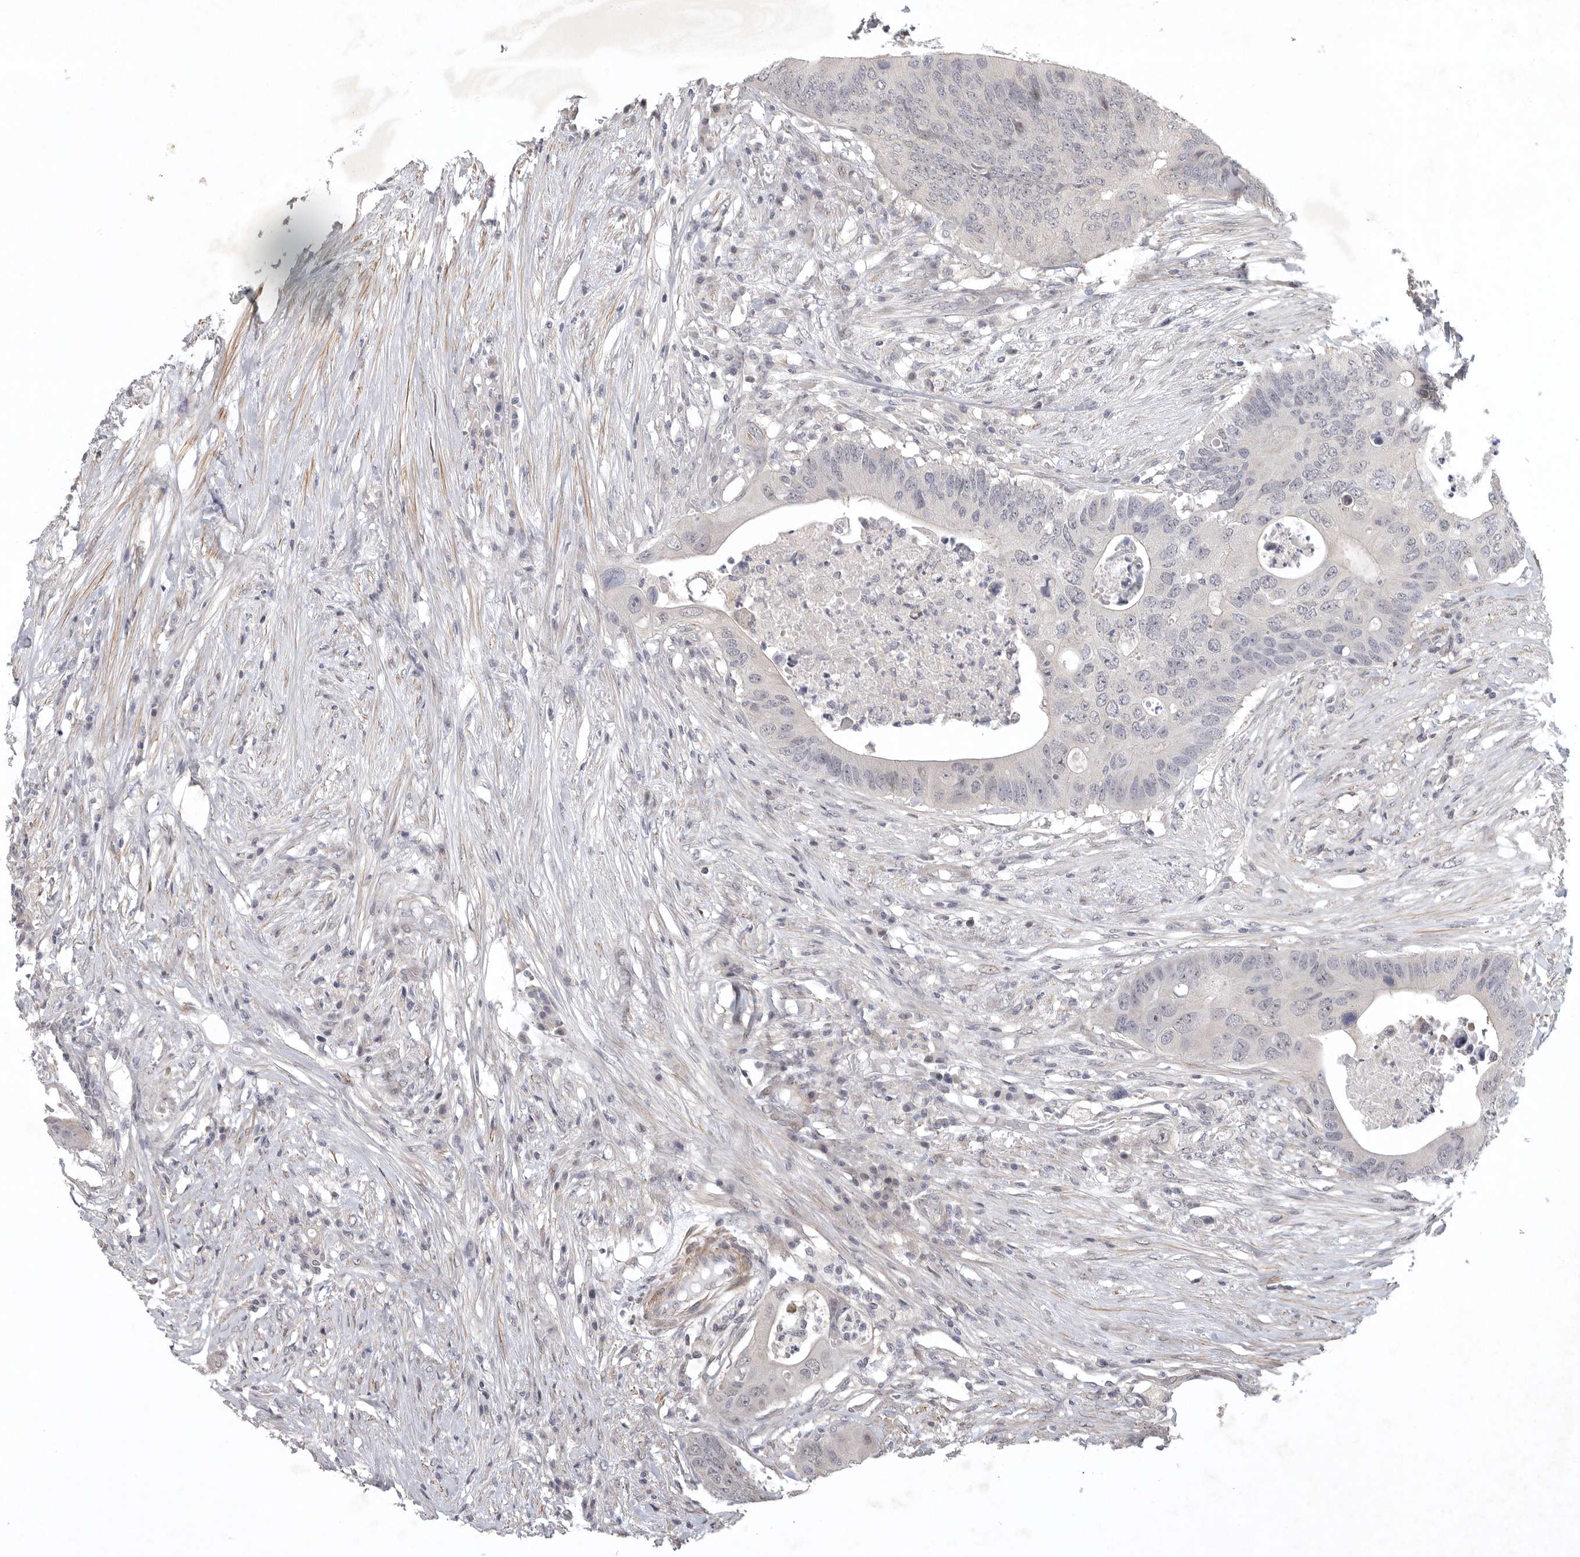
{"staining": {"intensity": "negative", "quantity": "none", "location": "none"}, "tissue": "colorectal cancer", "cell_type": "Tumor cells", "image_type": "cancer", "snomed": [{"axis": "morphology", "description": "Adenocarcinoma, NOS"}, {"axis": "topography", "description": "Colon"}], "caption": "Colorectal cancer (adenocarcinoma) was stained to show a protein in brown. There is no significant positivity in tumor cells. The staining was performed using DAB to visualize the protein expression in brown, while the nuclei were stained in blue with hematoxylin (Magnification: 20x).", "gene": "TNR", "patient": {"sex": "male", "age": 71}}